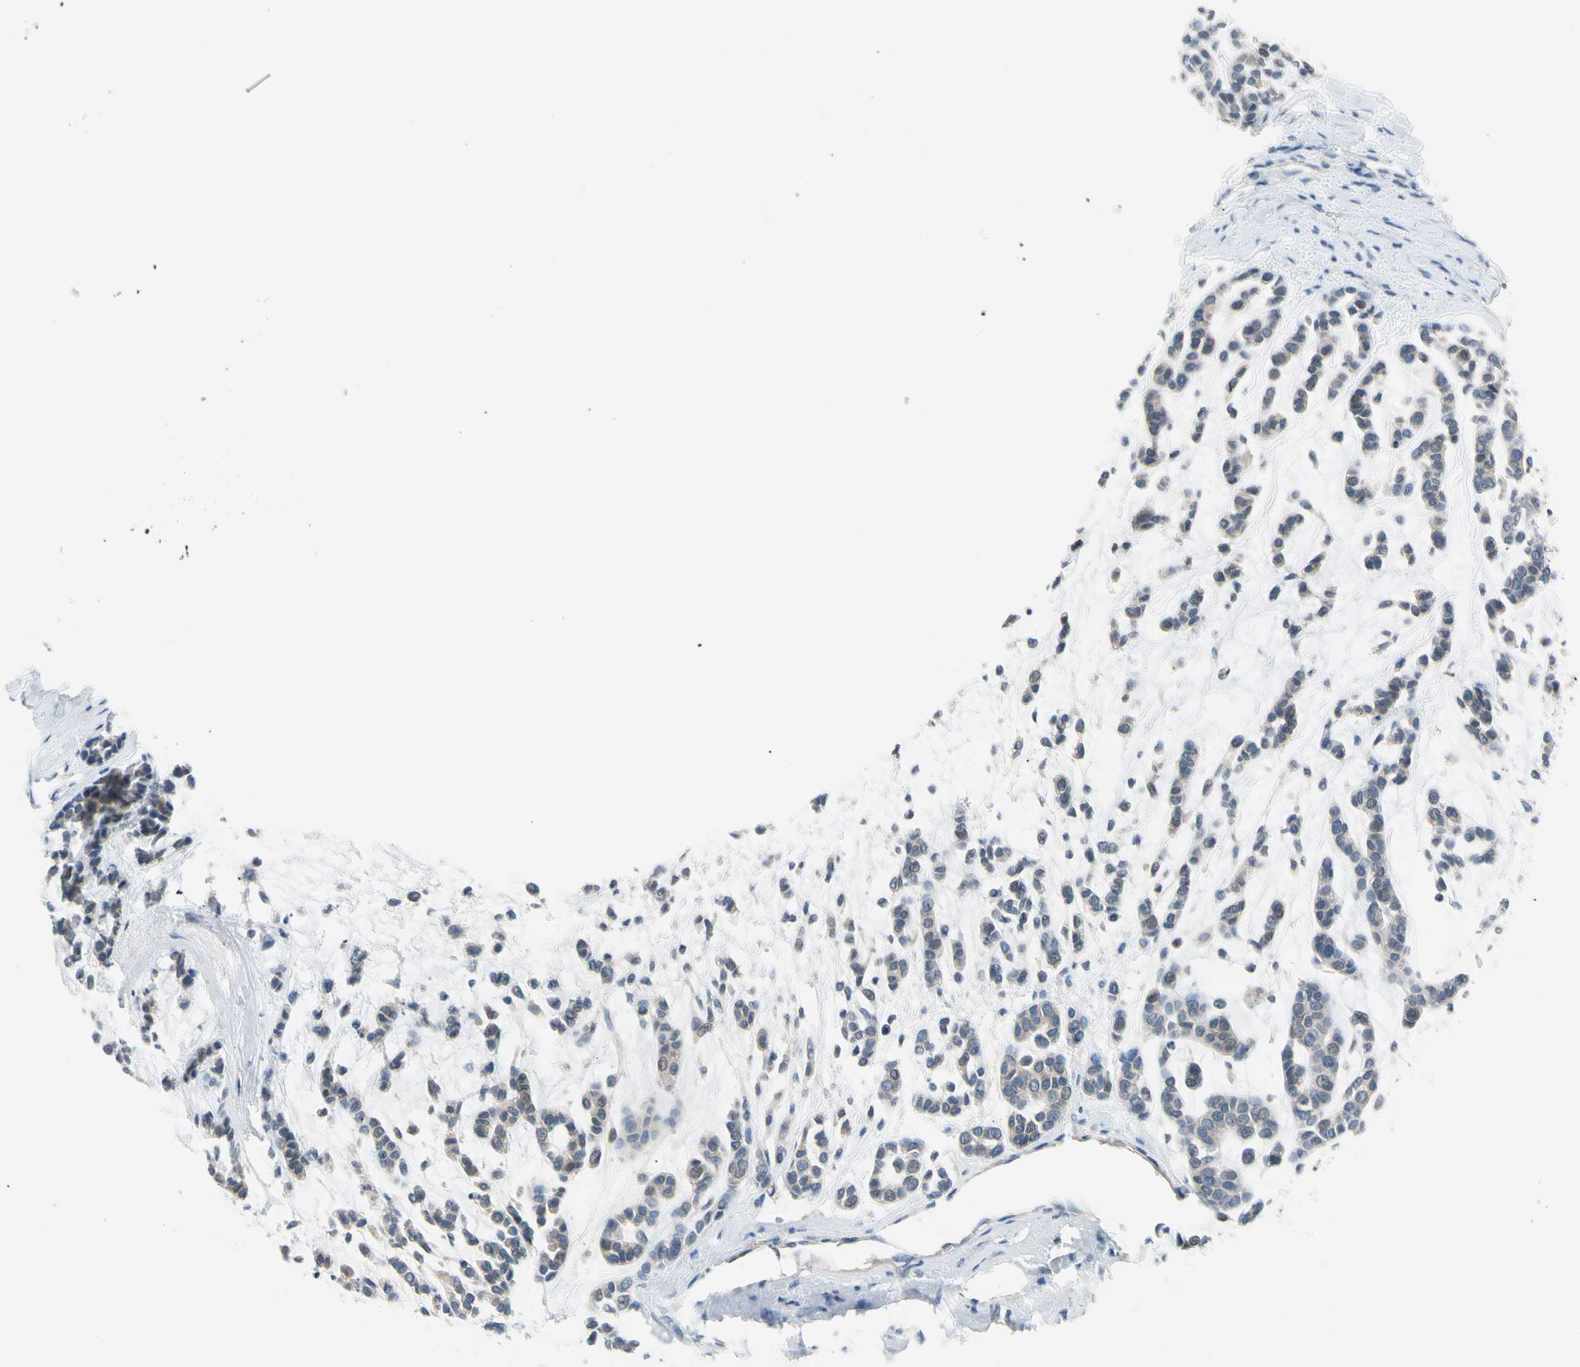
{"staining": {"intensity": "weak", "quantity": "25%-75%", "location": "cytoplasmic/membranous"}, "tissue": "head and neck cancer", "cell_type": "Tumor cells", "image_type": "cancer", "snomed": [{"axis": "morphology", "description": "Adenocarcinoma, NOS"}, {"axis": "morphology", "description": "Adenoma, NOS"}, {"axis": "topography", "description": "Head-Neck"}], "caption": "Head and neck adenoma was stained to show a protein in brown. There is low levels of weak cytoplasmic/membranous expression in about 25%-75% of tumor cells. Immunohistochemistry (ihc) stains the protein of interest in brown and the nuclei are stained blue.", "gene": "CNDP1", "patient": {"sex": "female", "age": 55}}